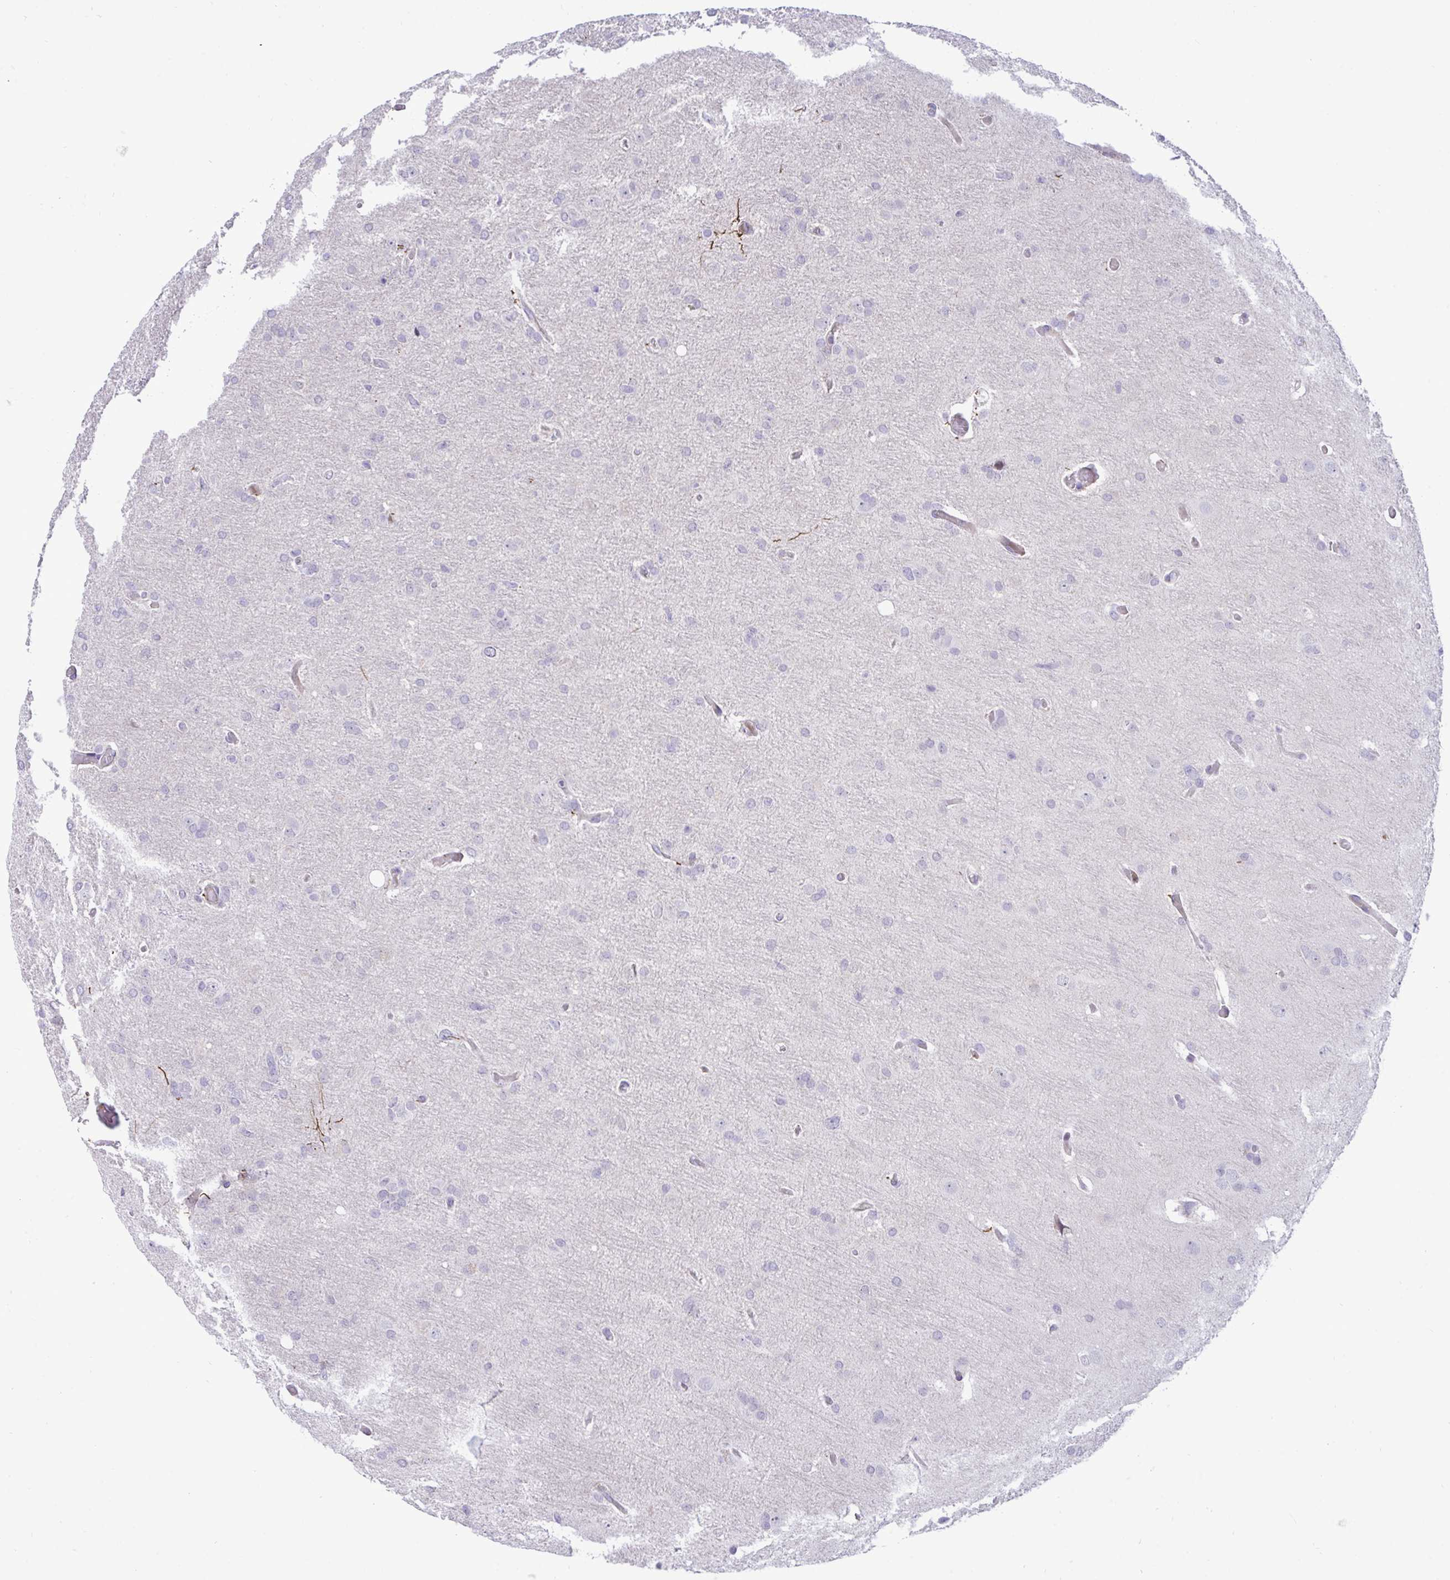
{"staining": {"intensity": "negative", "quantity": "none", "location": "none"}, "tissue": "glioma", "cell_type": "Tumor cells", "image_type": "cancer", "snomed": [{"axis": "morphology", "description": "Glioma, malignant, High grade"}, {"axis": "topography", "description": "Brain"}], "caption": "The immunohistochemistry photomicrograph has no significant positivity in tumor cells of glioma tissue.", "gene": "EPOP", "patient": {"sex": "male", "age": 53}}